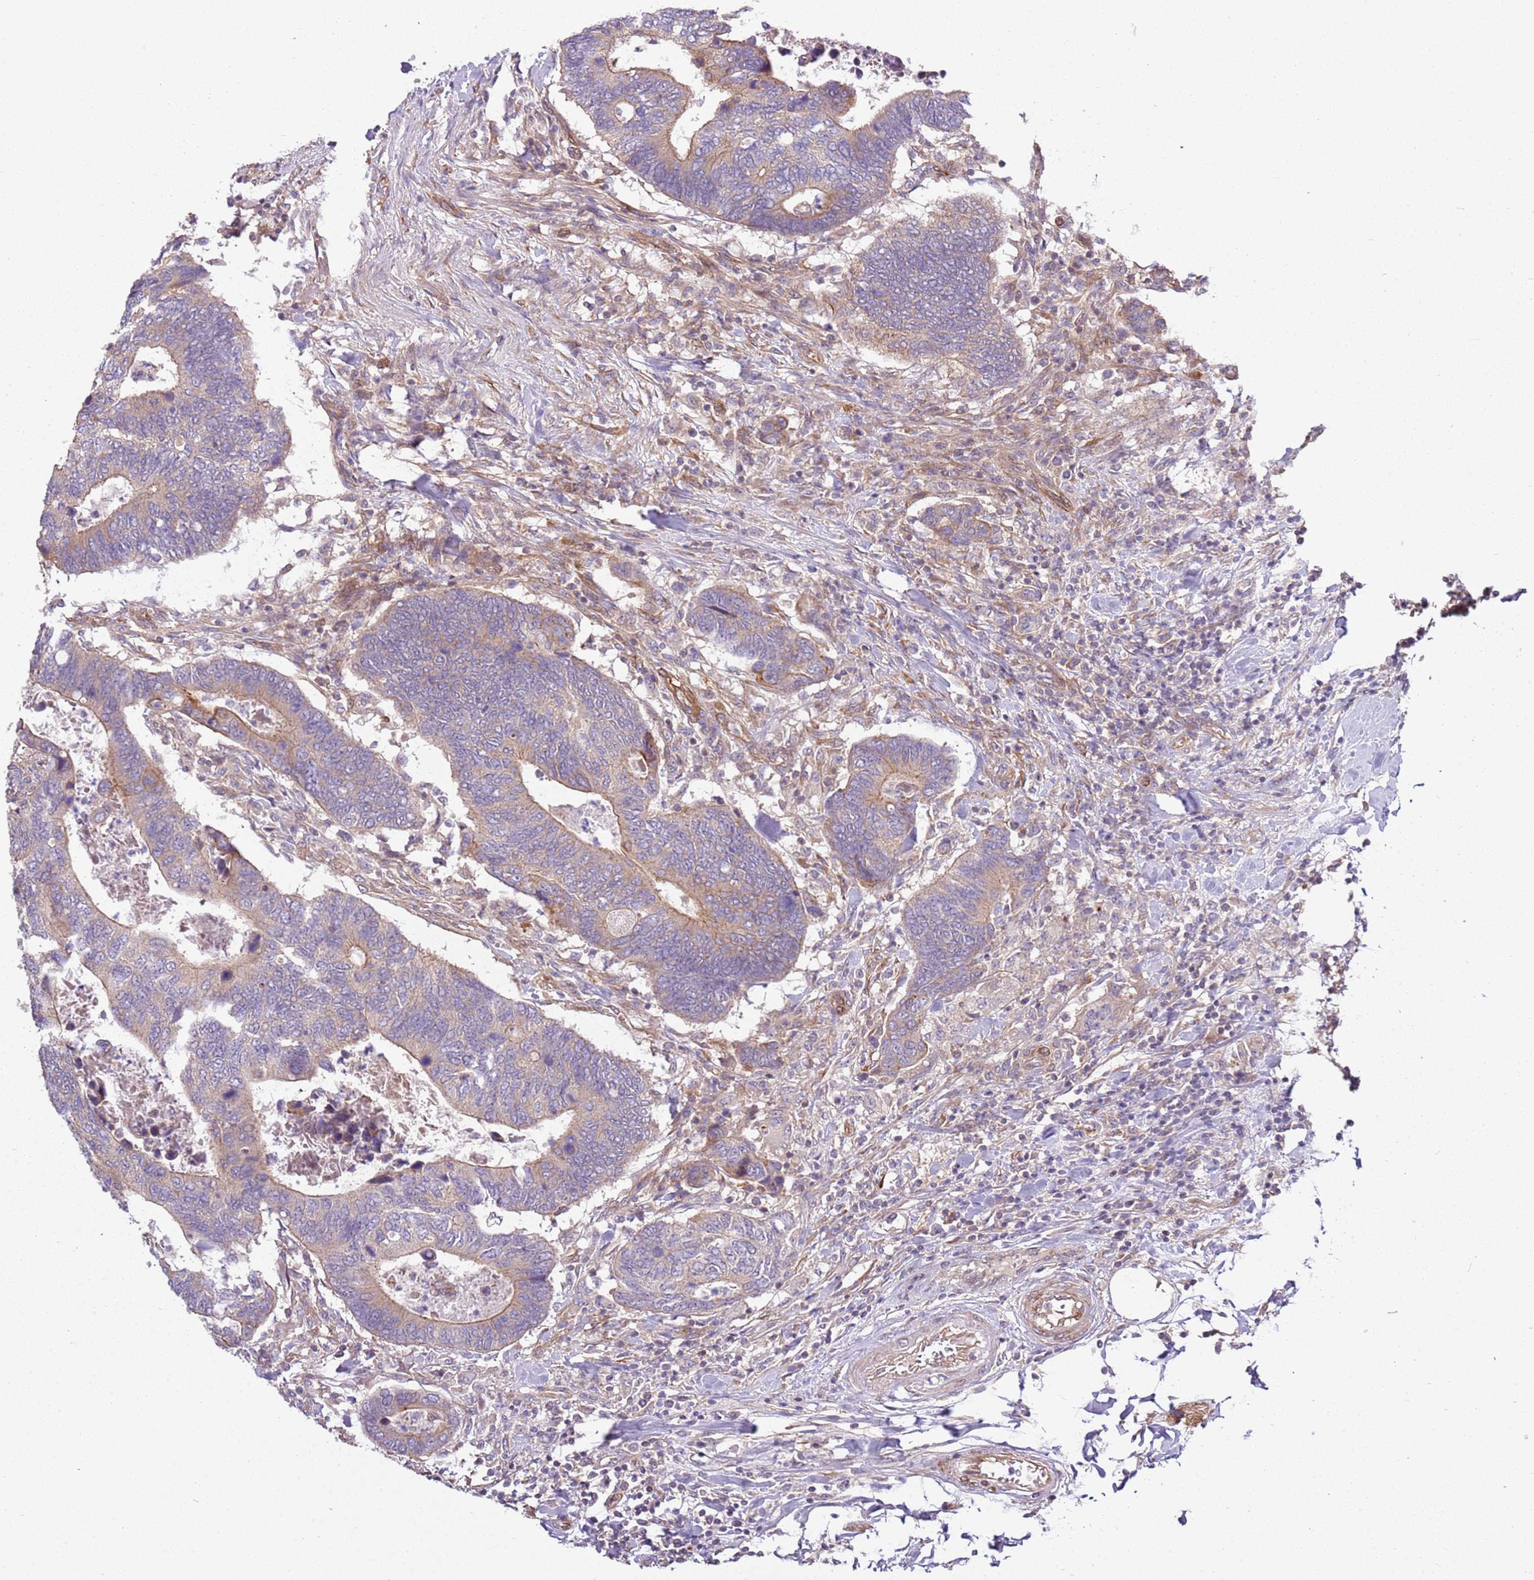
{"staining": {"intensity": "moderate", "quantity": "<25%", "location": "cytoplasmic/membranous"}, "tissue": "colorectal cancer", "cell_type": "Tumor cells", "image_type": "cancer", "snomed": [{"axis": "morphology", "description": "Adenocarcinoma, NOS"}, {"axis": "topography", "description": "Colon"}], "caption": "An immunohistochemistry micrograph of neoplastic tissue is shown. Protein staining in brown highlights moderate cytoplasmic/membranous positivity in adenocarcinoma (colorectal) within tumor cells.", "gene": "GNL1", "patient": {"sex": "male", "age": 87}}